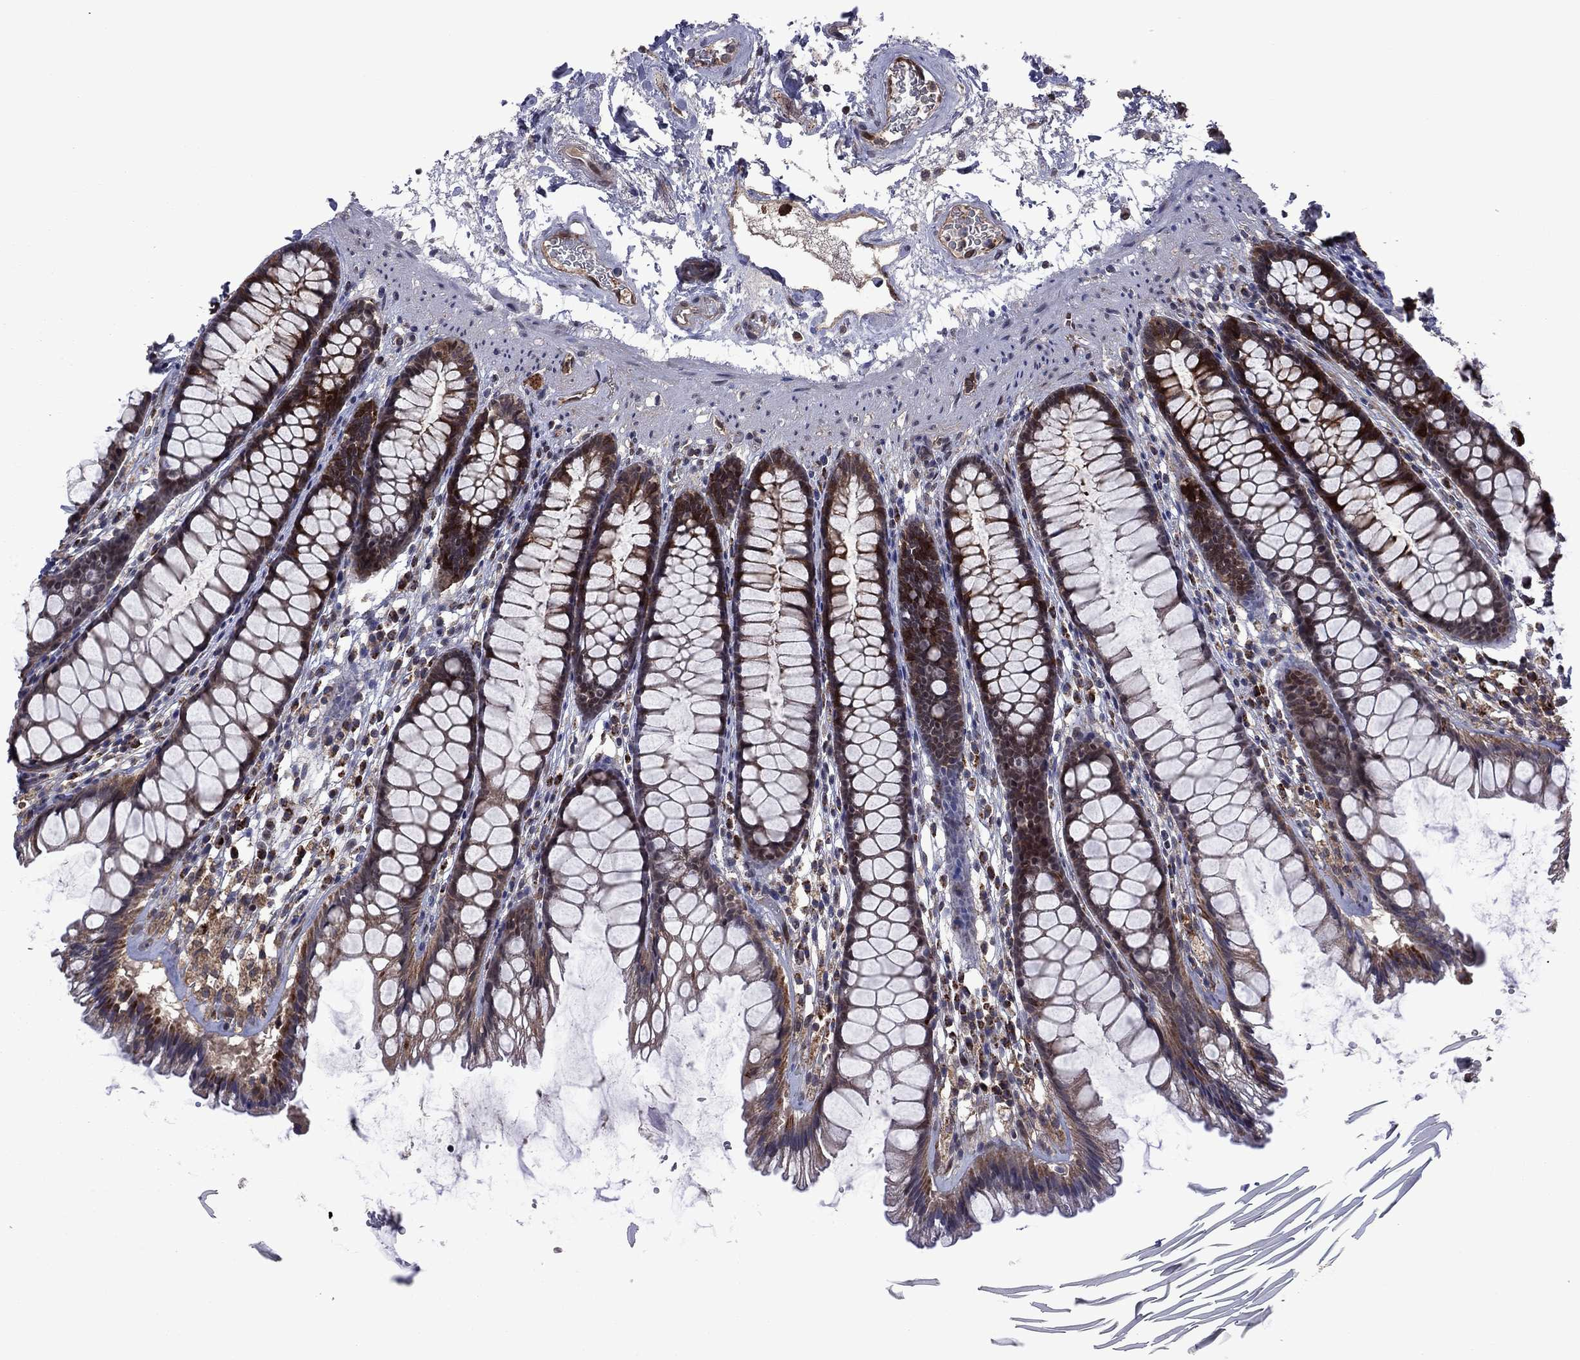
{"staining": {"intensity": "strong", "quantity": "25%-75%", "location": "cytoplasmic/membranous"}, "tissue": "rectum", "cell_type": "Glandular cells", "image_type": "normal", "snomed": [{"axis": "morphology", "description": "Normal tissue, NOS"}, {"axis": "topography", "description": "Rectum"}], "caption": "Immunohistochemistry (DAB) staining of benign rectum reveals strong cytoplasmic/membranous protein staining in about 25%-75% of glandular cells. (IHC, brightfield microscopy, high magnification).", "gene": "GPAA1", "patient": {"sex": "male", "age": 72}}